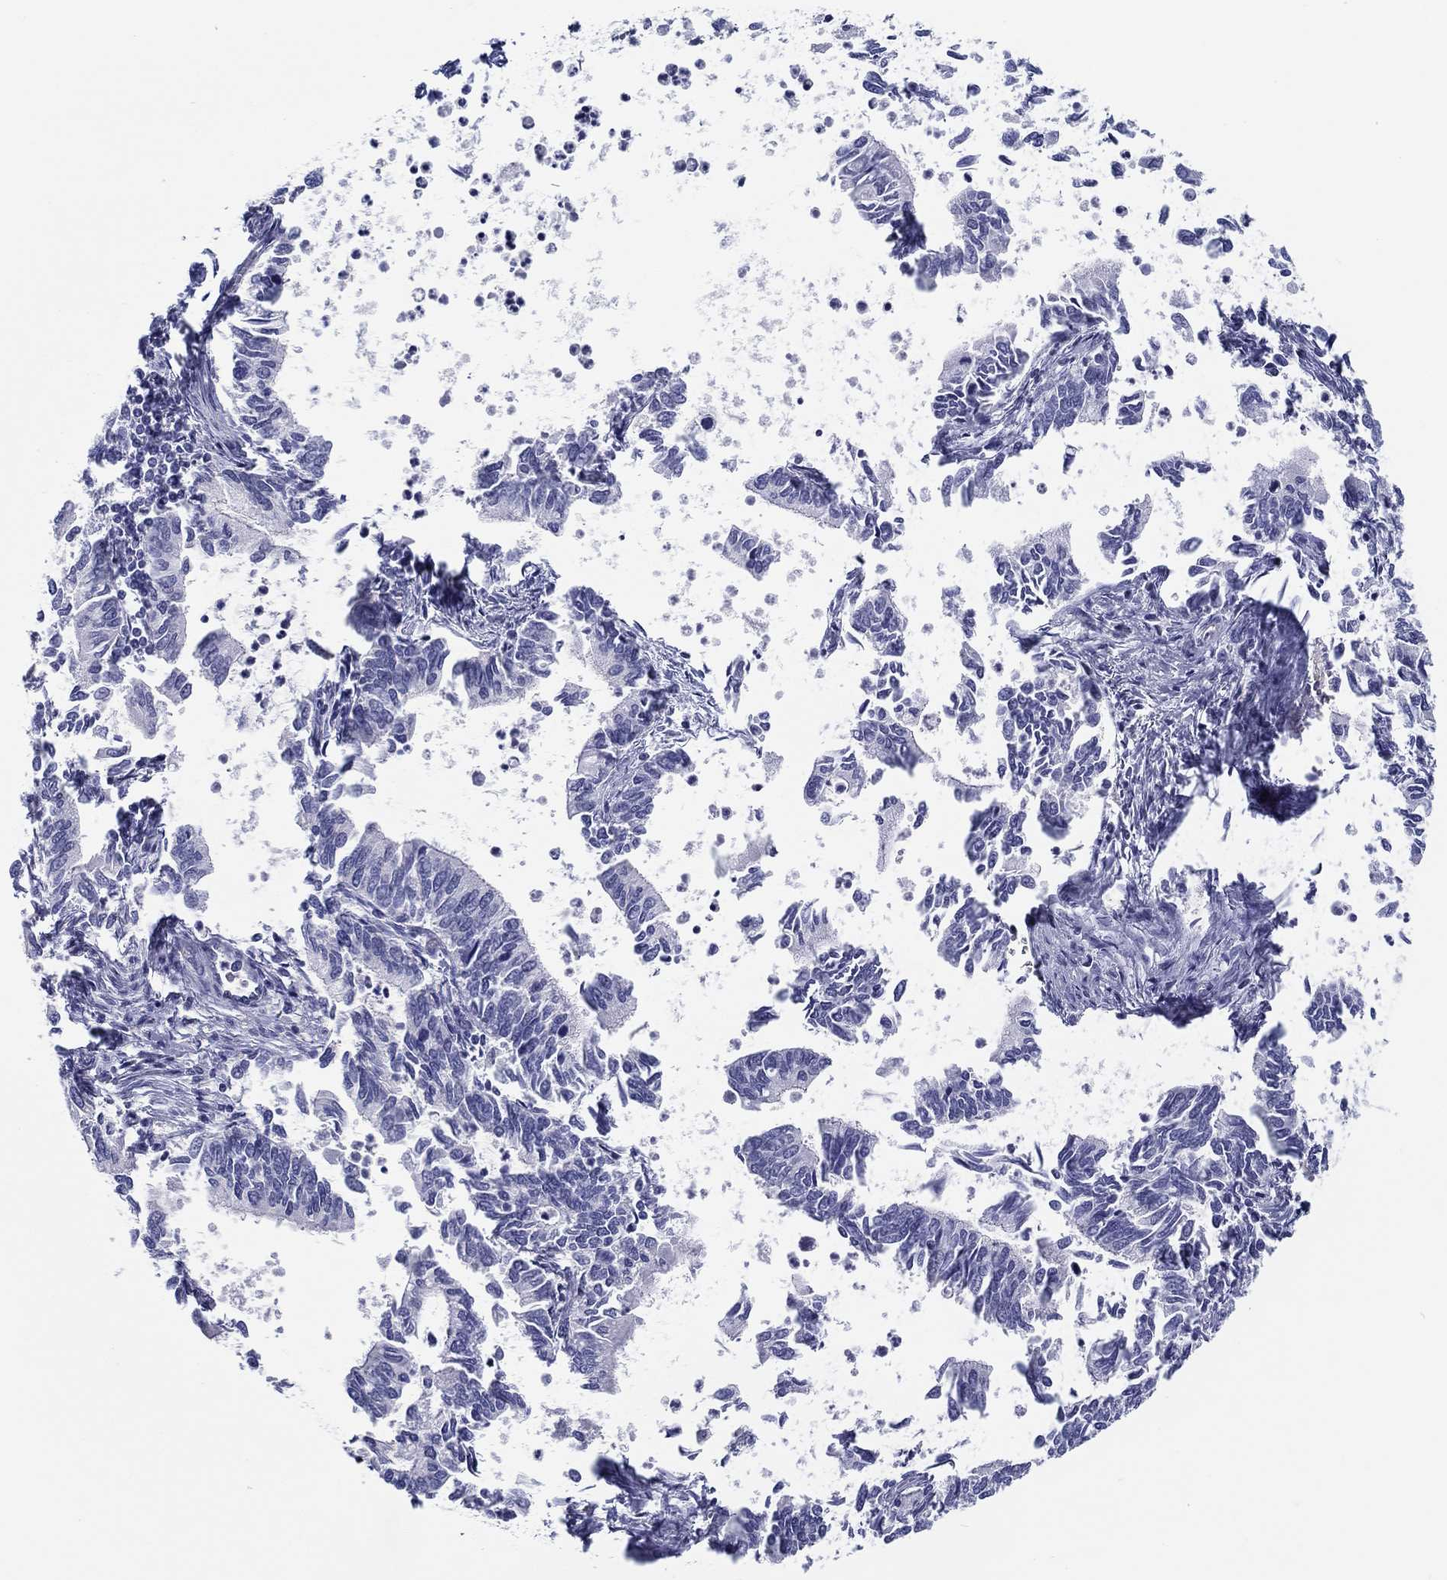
{"staining": {"intensity": "negative", "quantity": "none", "location": "none"}, "tissue": "cervical cancer", "cell_type": "Tumor cells", "image_type": "cancer", "snomed": [{"axis": "morphology", "description": "Adenocarcinoma, NOS"}, {"axis": "topography", "description": "Cervix"}], "caption": "Histopathology image shows no significant protein positivity in tumor cells of adenocarcinoma (cervical). Nuclei are stained in blue.", "gene": "CRYGD", "patient": {"sex": "female", "age": 42}}